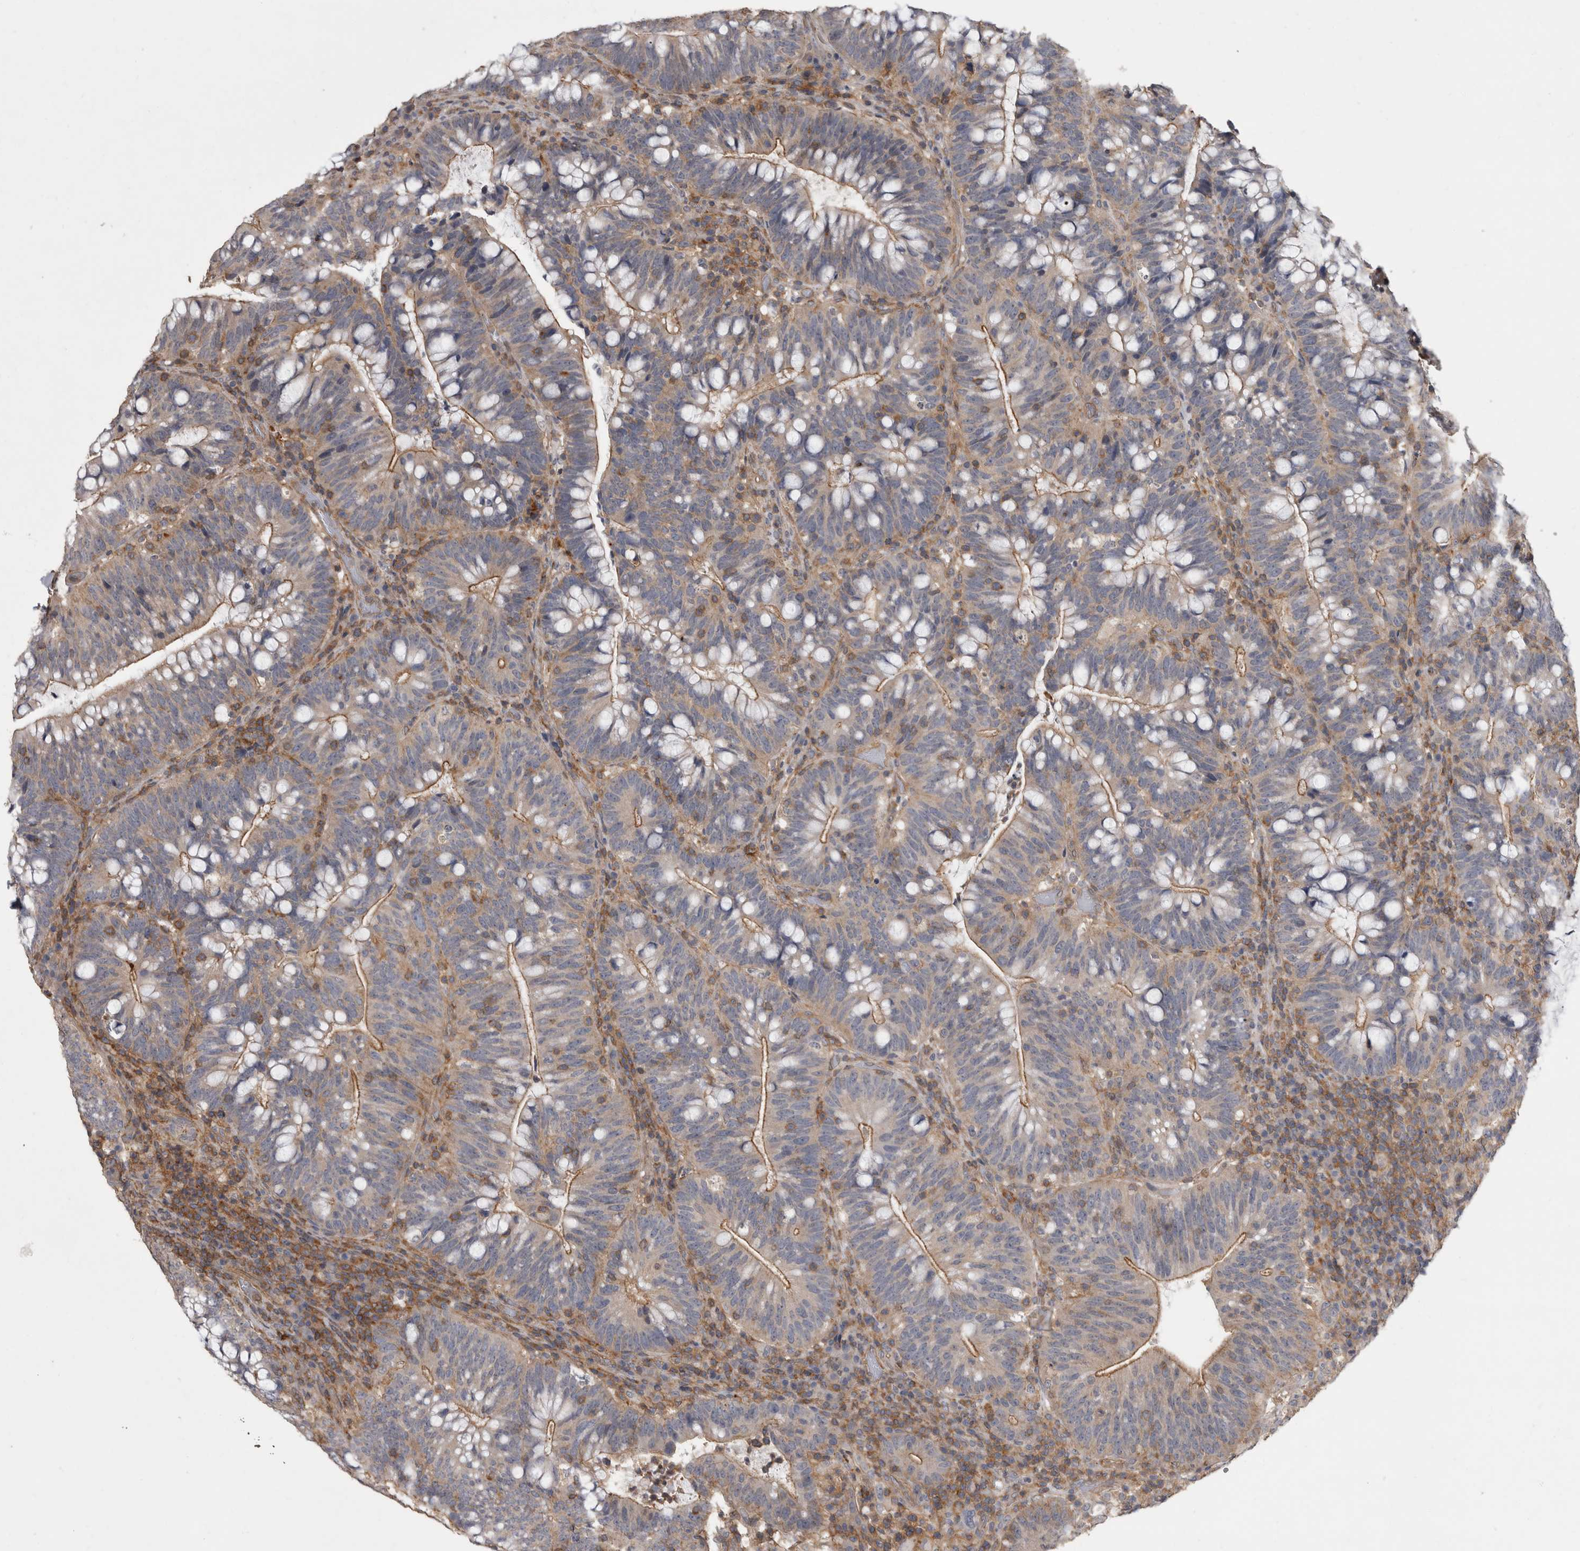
{"staining": {"intensity": "moderate", "quantity": ">75%", "location": "cytoplasmic/membranous"}, "tissue": "colorectal cancer", "cell_type": "Tumor cells", "image_type": "cancer", "snomed": [{"axis": "morphology", "description": "Adenocarcinoma, NOS"}, {"axis": "topography", "description": "Colon"}], "caption": "Immunohistochemical staining of human colorectal cancer (adenocarcinoma) demonstrates medium levels of moderate cytoplasmic/membranous protein expression in about >75% of tumor cells. Using DAB (3,3'-diaminobenzidine) (brown) and hematoxylin (blue) stains, captured at high magnification using brightfield microscopy.", "gene": "SPATA48", "patient": {"sex": "female", "age": 66}}